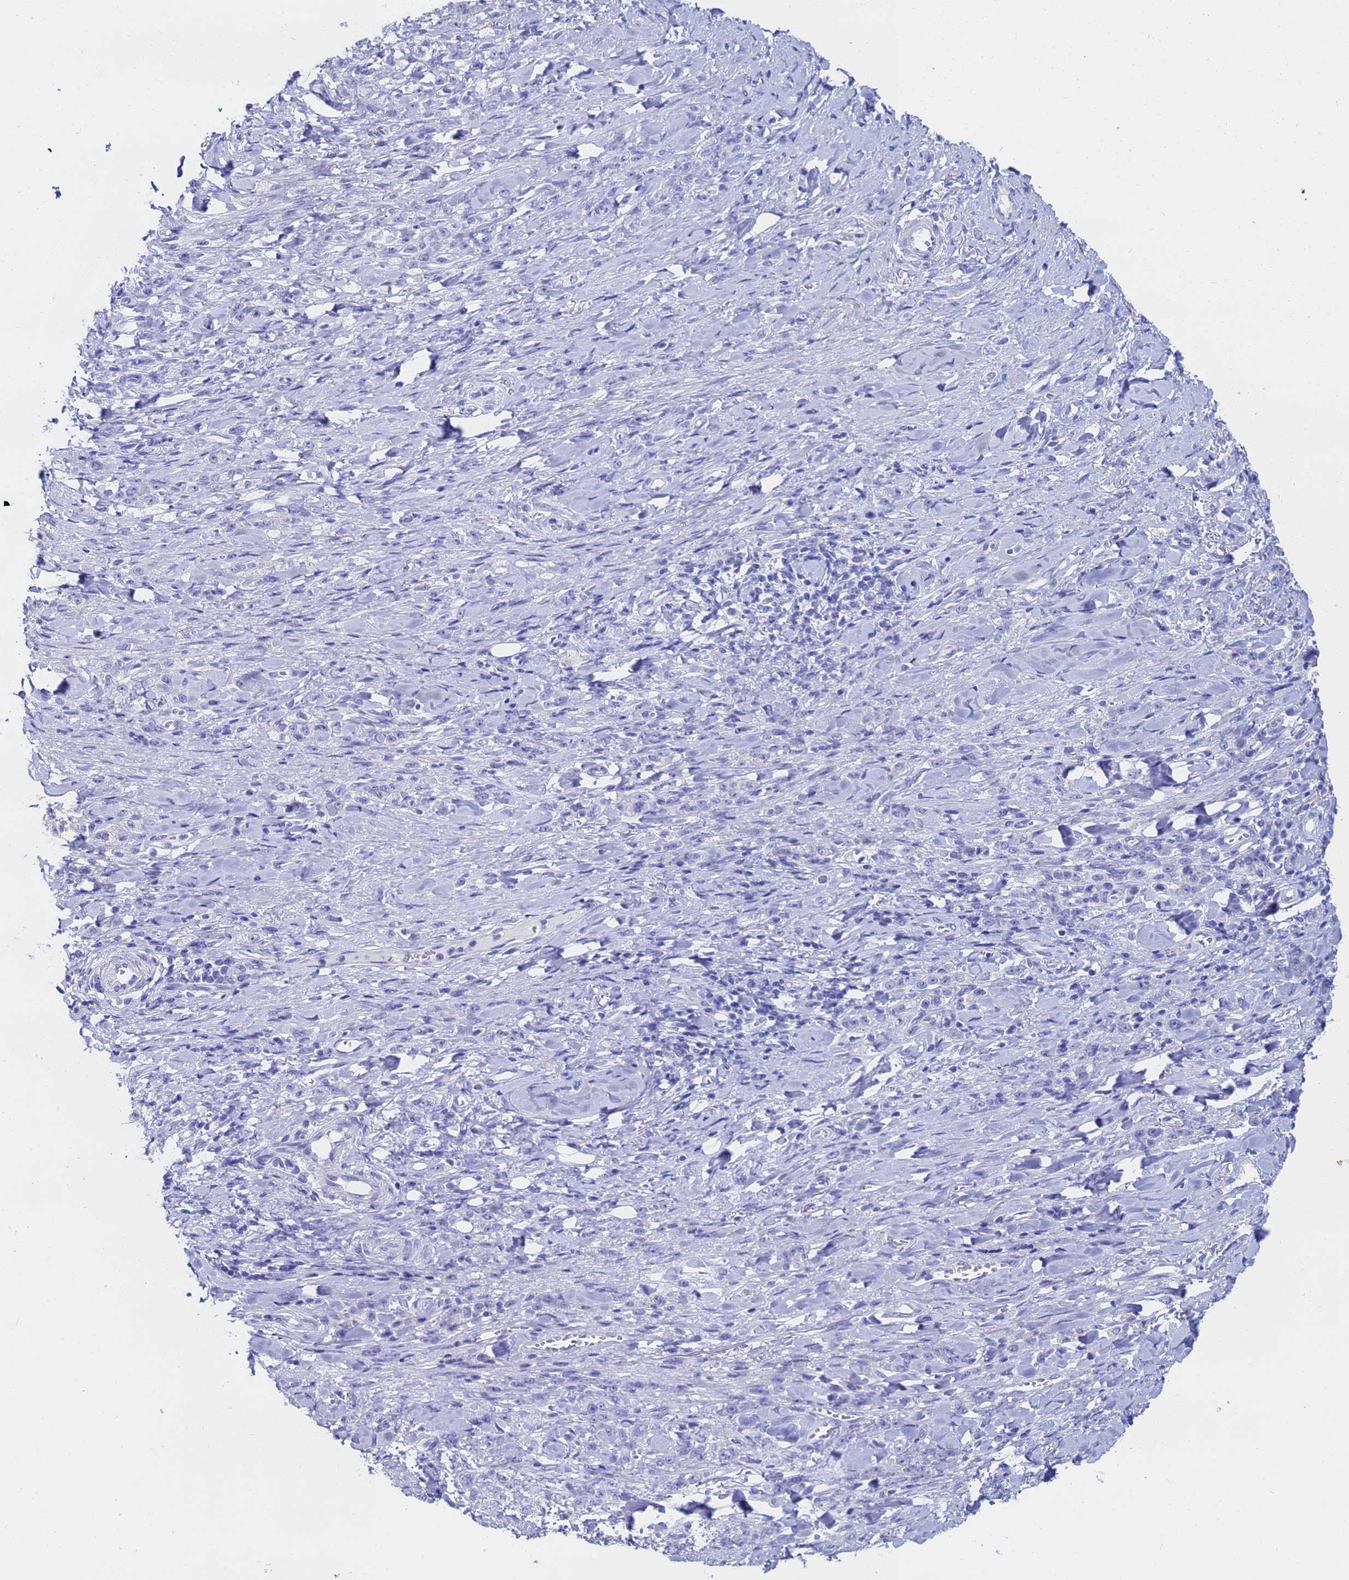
{"staining": {"intensity": "negative", "quantity": "none", "location": "none"}, "tissue": "stomach cancer", "cell_type": "Tumor cells", "image_type": "cancer", "snomed": [{"axis": "morphology", "description": "Normal tissue, NOS"}, {"axis": "morphology", "description": "Adenocarcinoma, NOS"}, {"axis": "topography", "description": "Stomach"}], "caption": "Human stomach cancer stained for a protein using immunohistochemistry (IHC) reveals no positivity in tumor cells.", "gene": "C2orf72", "patient": {"sex": "male", "age": 82}}